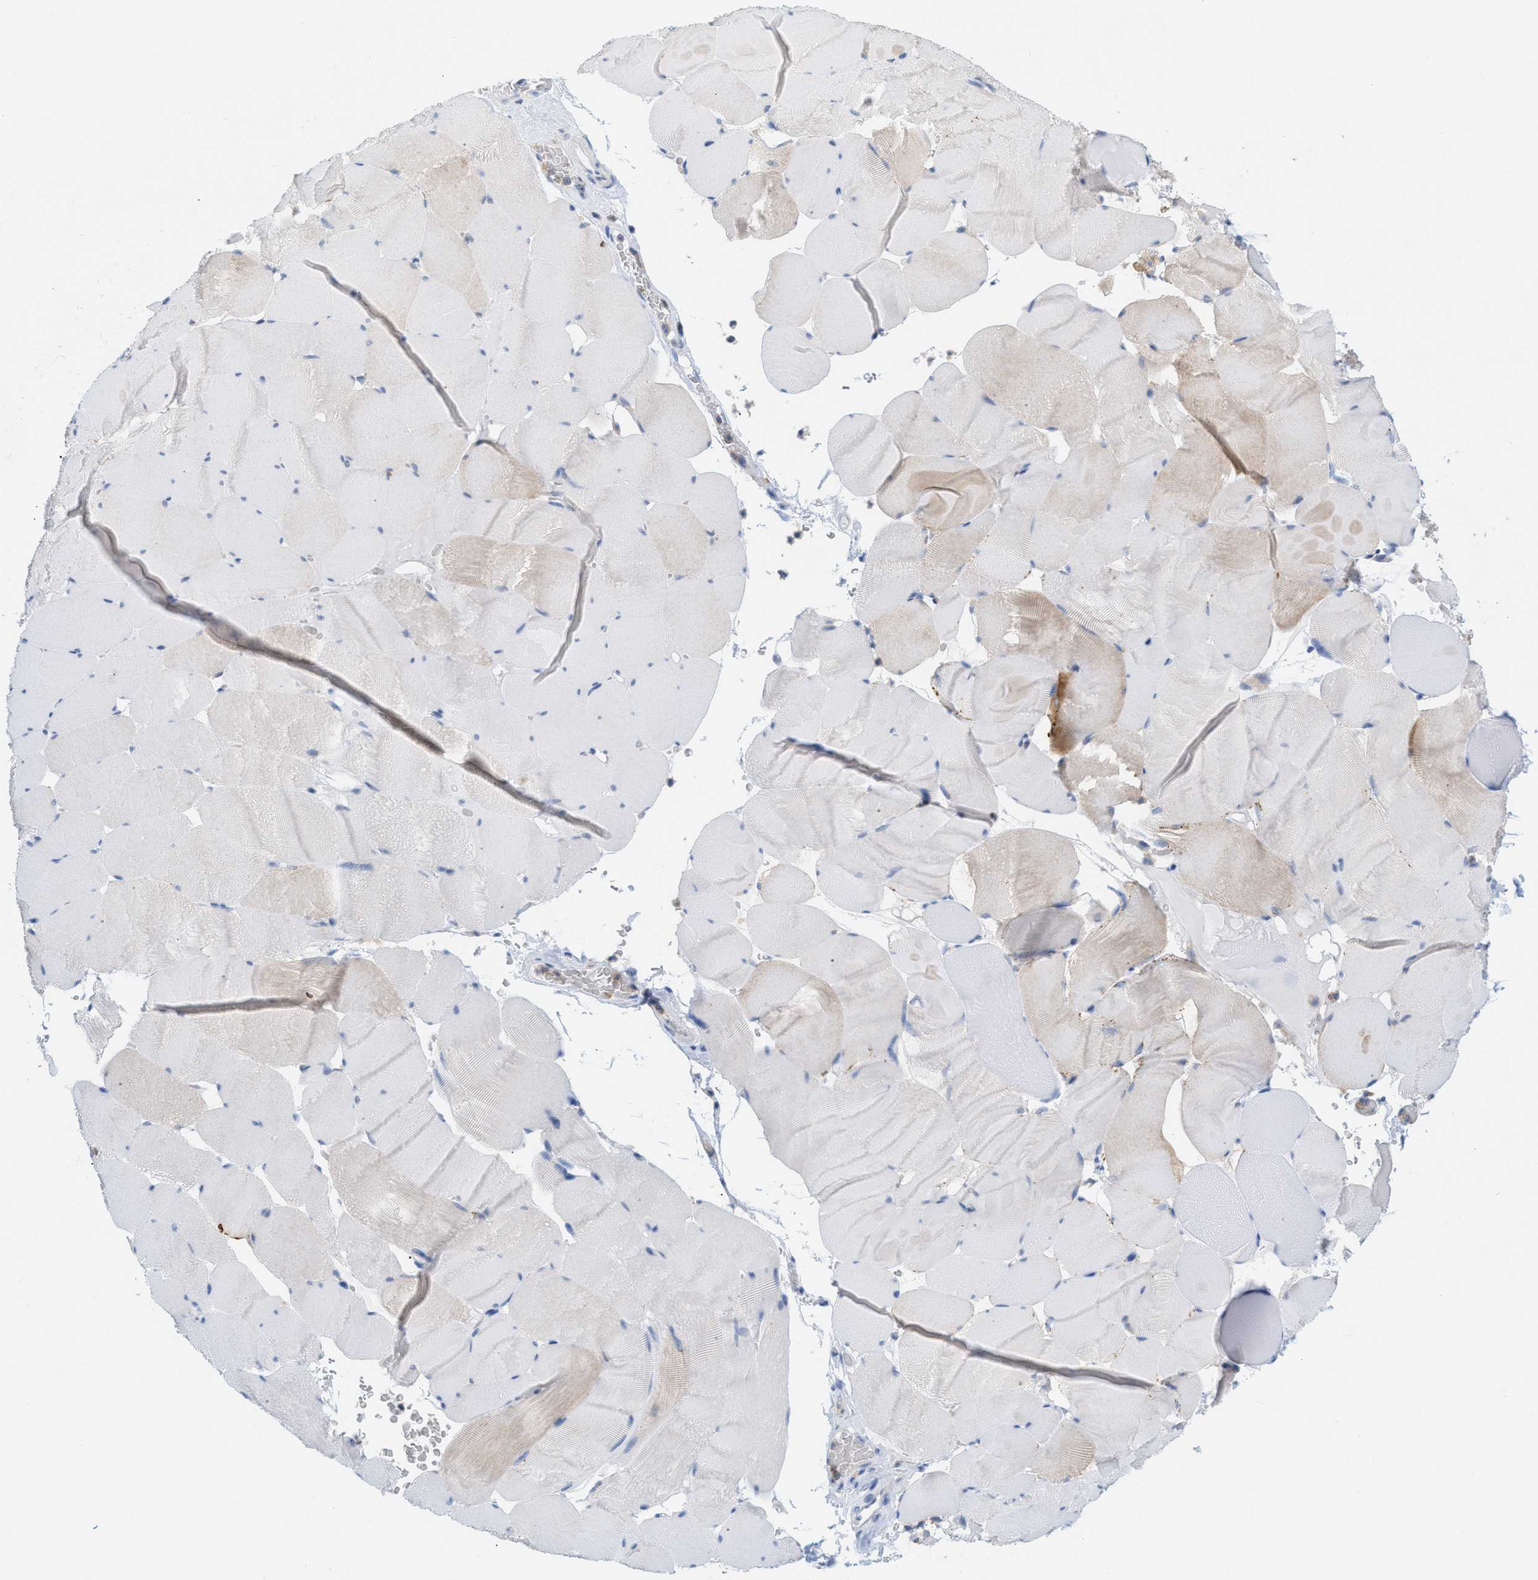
{"staining": {"intensity": "weak", "quantity": "<25%", "location": "cytoplasmic/membranous"}, "tissue": "skeletal muscle", "cell_type": "Myocytes", "image_type": "normal", "snomed": [{"axis": "morphology", "description": "Normal tissue, NOS"}, {"axis": "topography", "description": "Skeletal muscle"}], "caption": "IHC histopathology image of benign skeletal muscle: human skeletal muscle stained with DAB reveals no significant protein positivity in myocytes.", "gene": "IL16", "patient": {"sex": "male", "age": 62}}